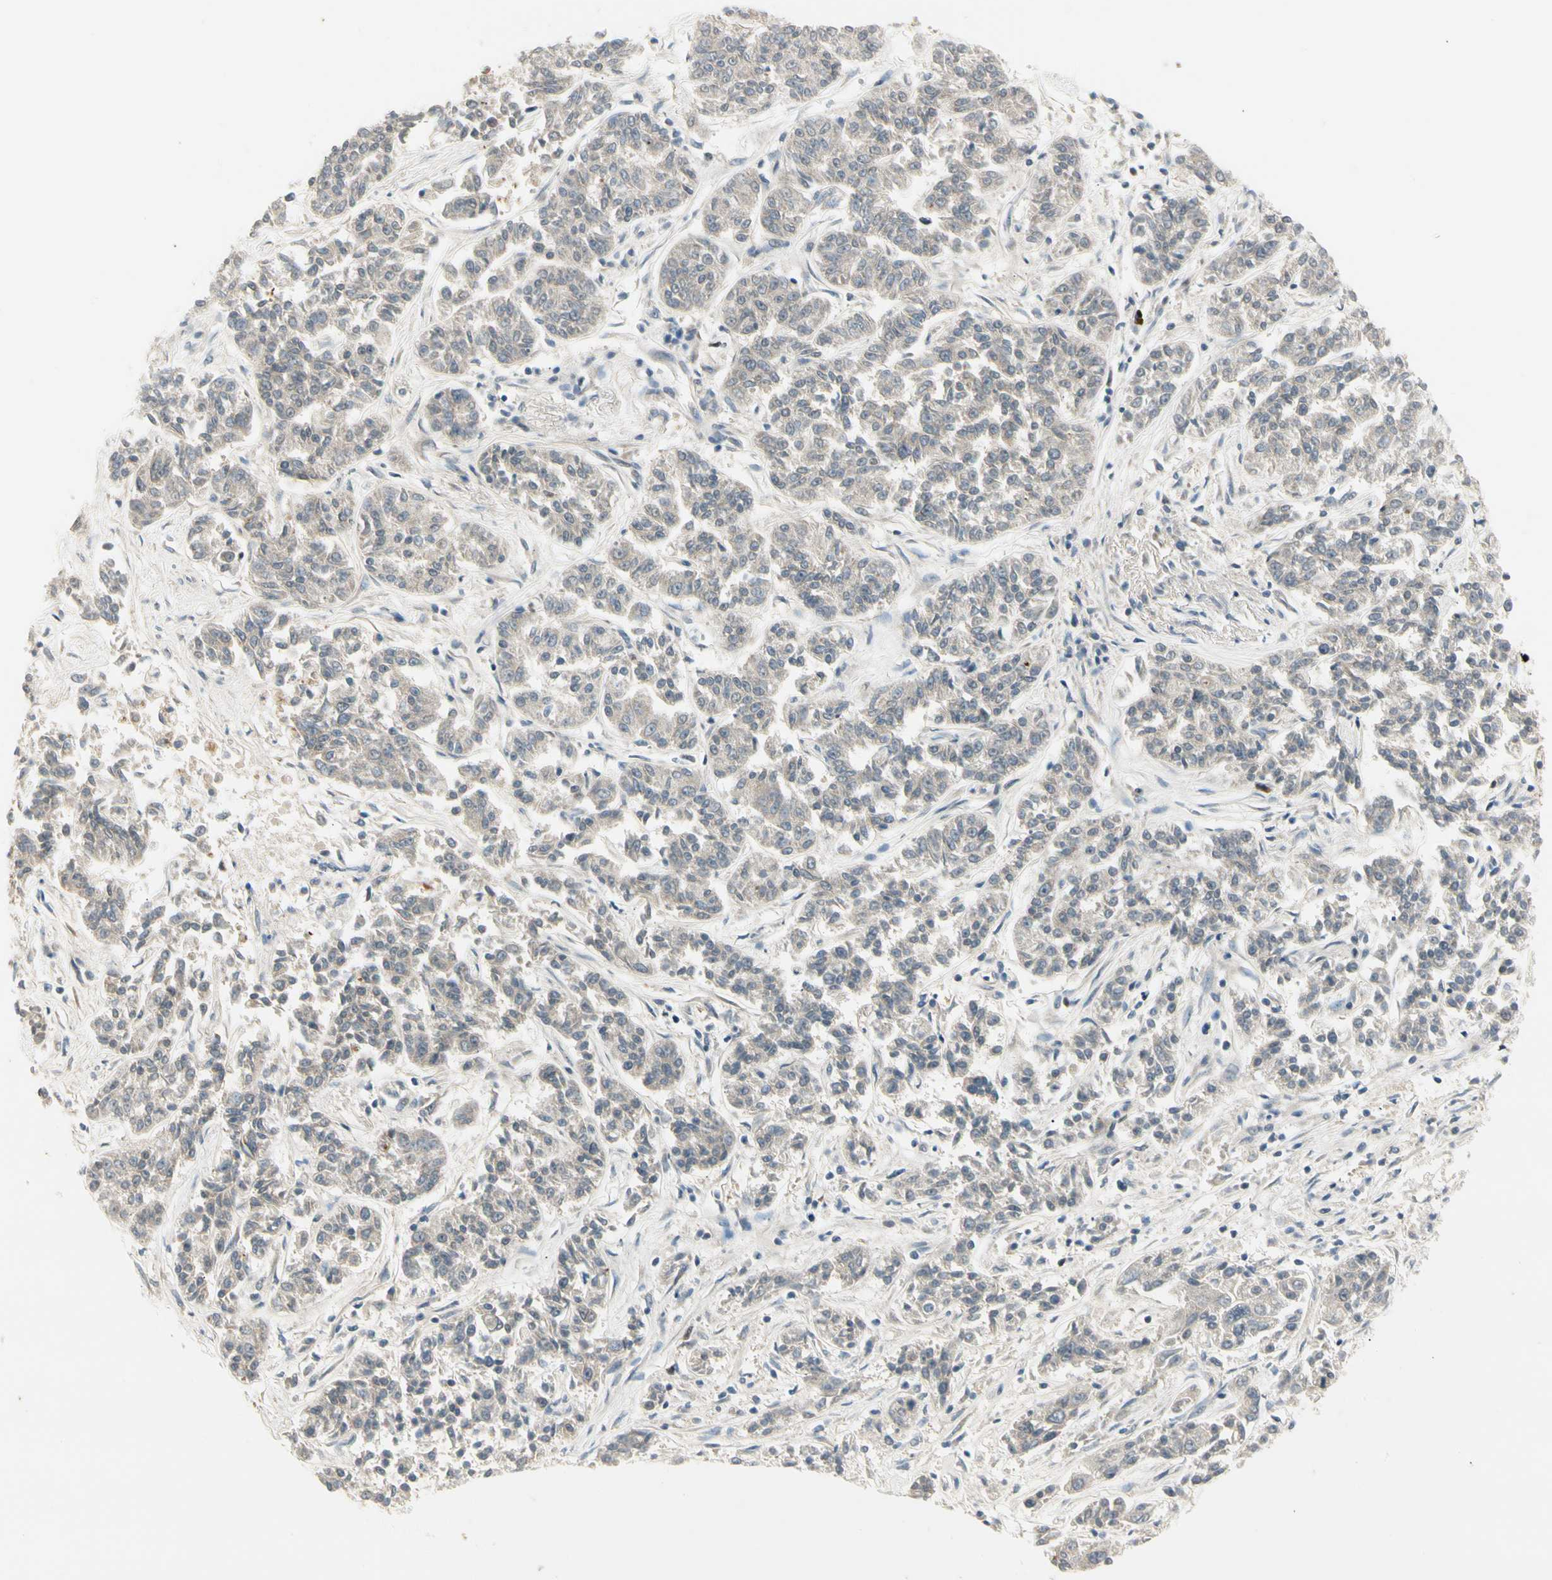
{"staining": {"intensity": "negative", "quantity": "none", "location": "none"}, "tissue": "lung cancer", "cell_type": "Tumor cells", "image_type": "cancer", "snomed": [{"axis": "morphology", "description": "Adenocarcinoma, NOS"}, {"axis": "topography", "description": "Lung"}], "caption": "Immunohistochemistry image of neoplastic tissue: human adenocarcinoma (lung) stained with DAB shows no significant protein positivity in tumor cells.", "gene": "PITX1", "patient": {"sex": "male", "age": 84}}